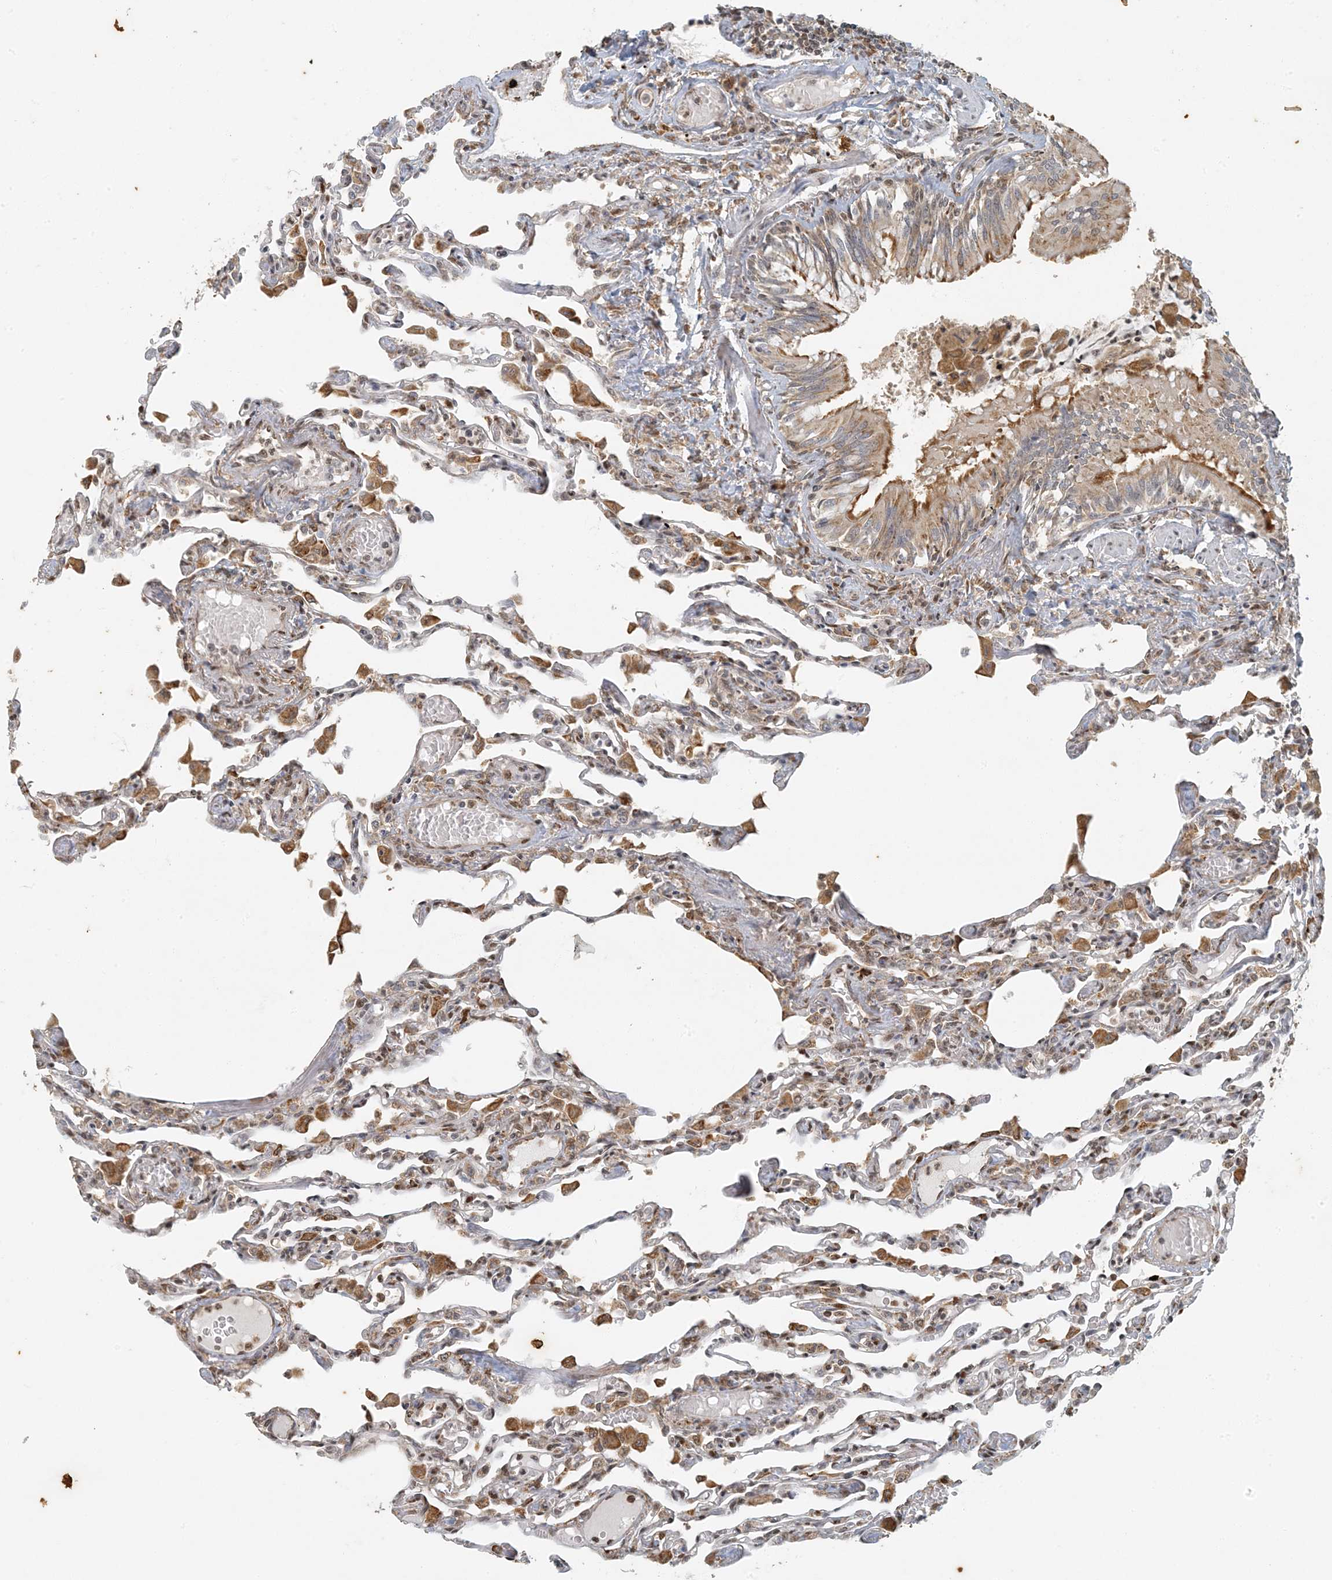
{"staining": {"intensity": "moderate", "quantity": "<25%", "location": "cytoplasmic/membranous"}, "tissue": "lung", "cell_type": "Alveolar cells", "image_type": "normal", "snomed": [{"axis": "morphology", "description": "Normal tissue, NOS"}, {"axis": "topography", "description": "Bronchus"}, {"axis": "topography", "description": "Lung"}], "caption": "An image of lung stained for a protein reveals moderate cytoplasmic/membranous brown staining in alveolar cells.", "gene": "AK9", "patient": {"sex": "female", "age": 49}}